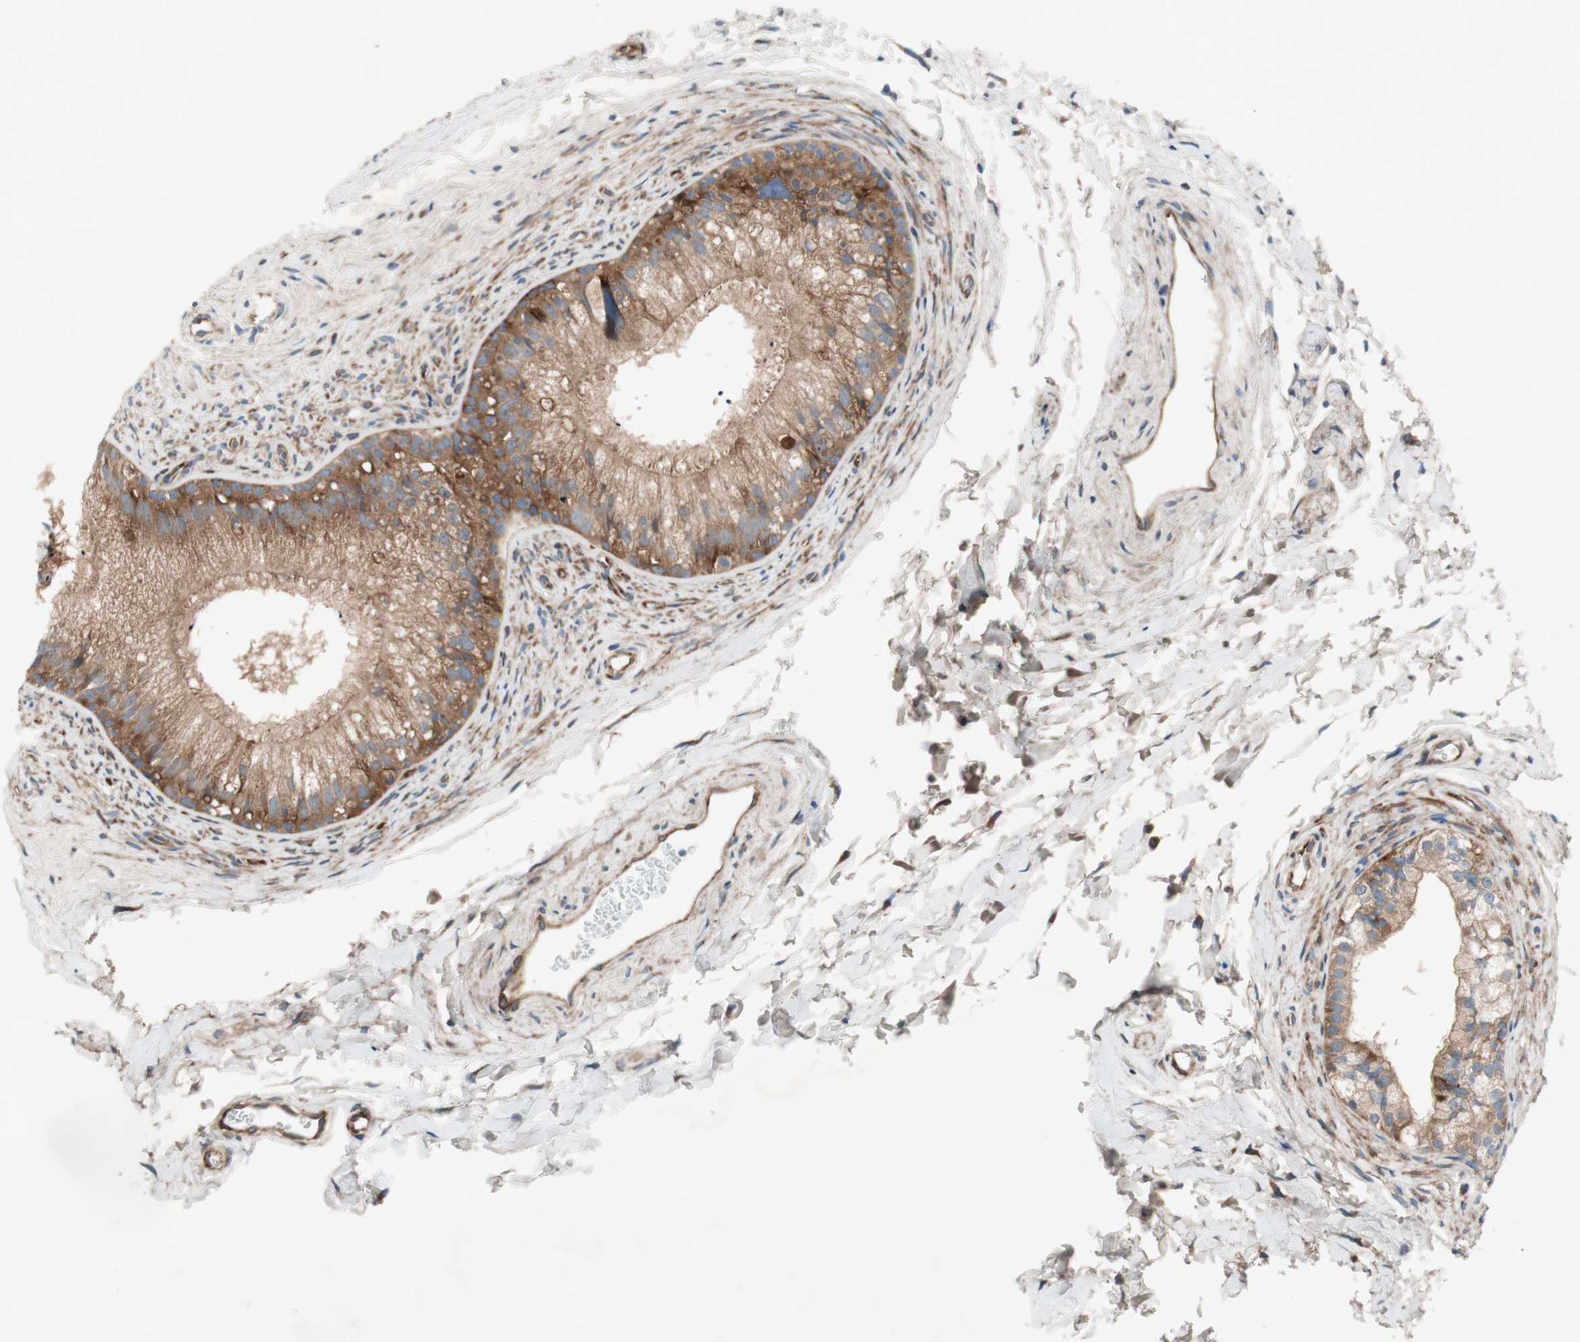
{"staining": {"intensity": "moderate", "quantity": ">75%", "location": "cytoplasmic/membranous"}, "tissue": "epididymis", "cell_type": "Glandular cells", "image_type": "normal", "snomed": [{"axis": "morphology", "description": "Normal tissue, NOS"}, {"axis": "topography", "description": "Epididymis"}], "caption": "About >75% of glandular cells in benign epididymis show moderate cytoplasmic/membranous protein staining as visualized by brown immunohistochemical staining.", "gene": "CCN4", "patient": {"sex": "male", "age": 56}}